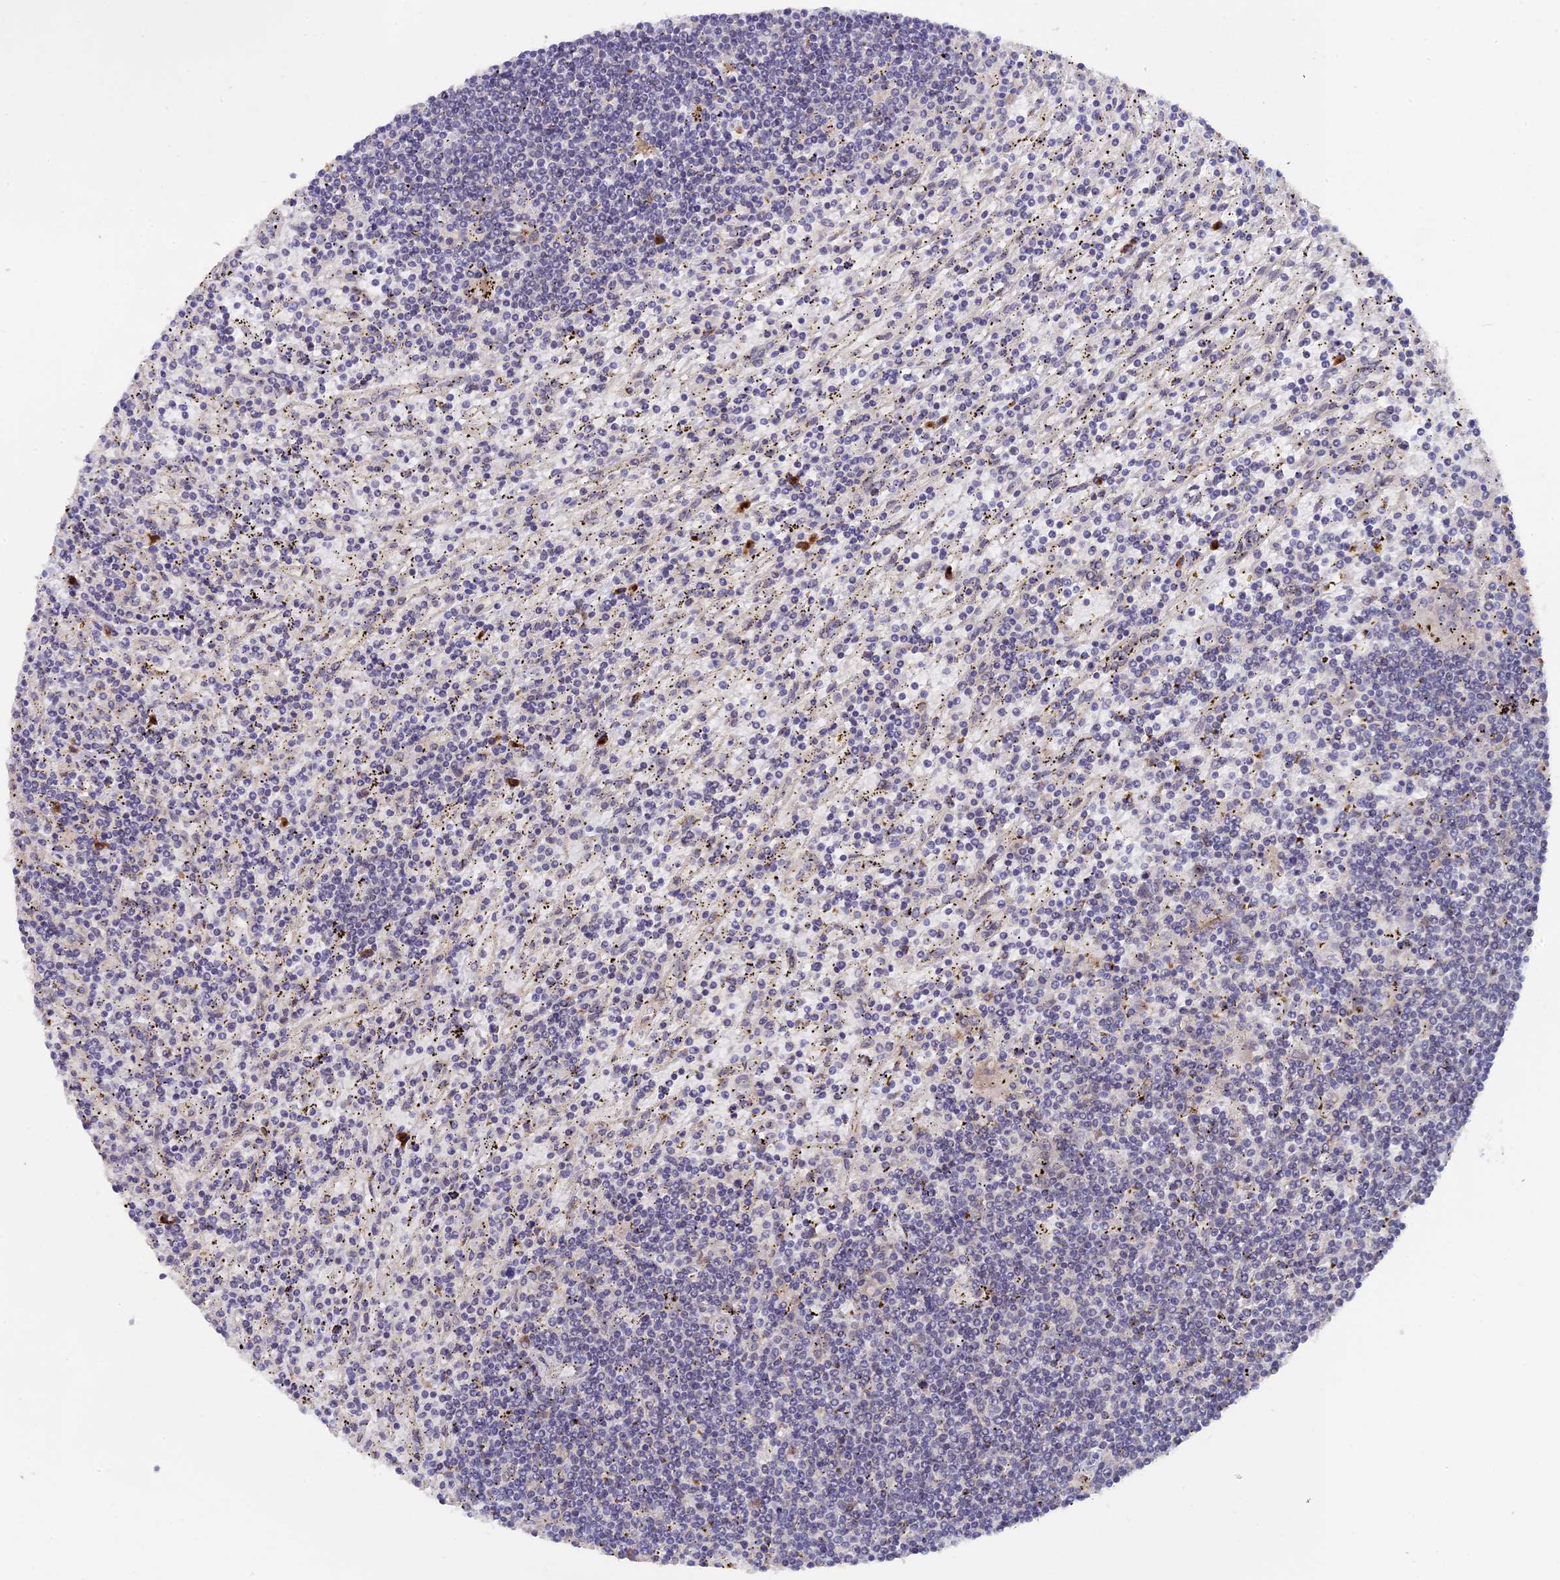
{"staining": {"intensity": "negative", "quantity": "none", "location": "none"}, "tissue": "lymphoma", "cell_type": "Tumor cells", "image_type": "cancer", "snomed": [{"axis": "morphology", "description": "Malignant lymphoma, non-Hodgkin's type, Low grade"}, {"axis": "topography", "description": "Spleen"}], "caption": "Tumor cells are negative for brown protein staining in lymphoma.", "gene": "SNX17", "patient": {"sex": "male", "age": 76}}